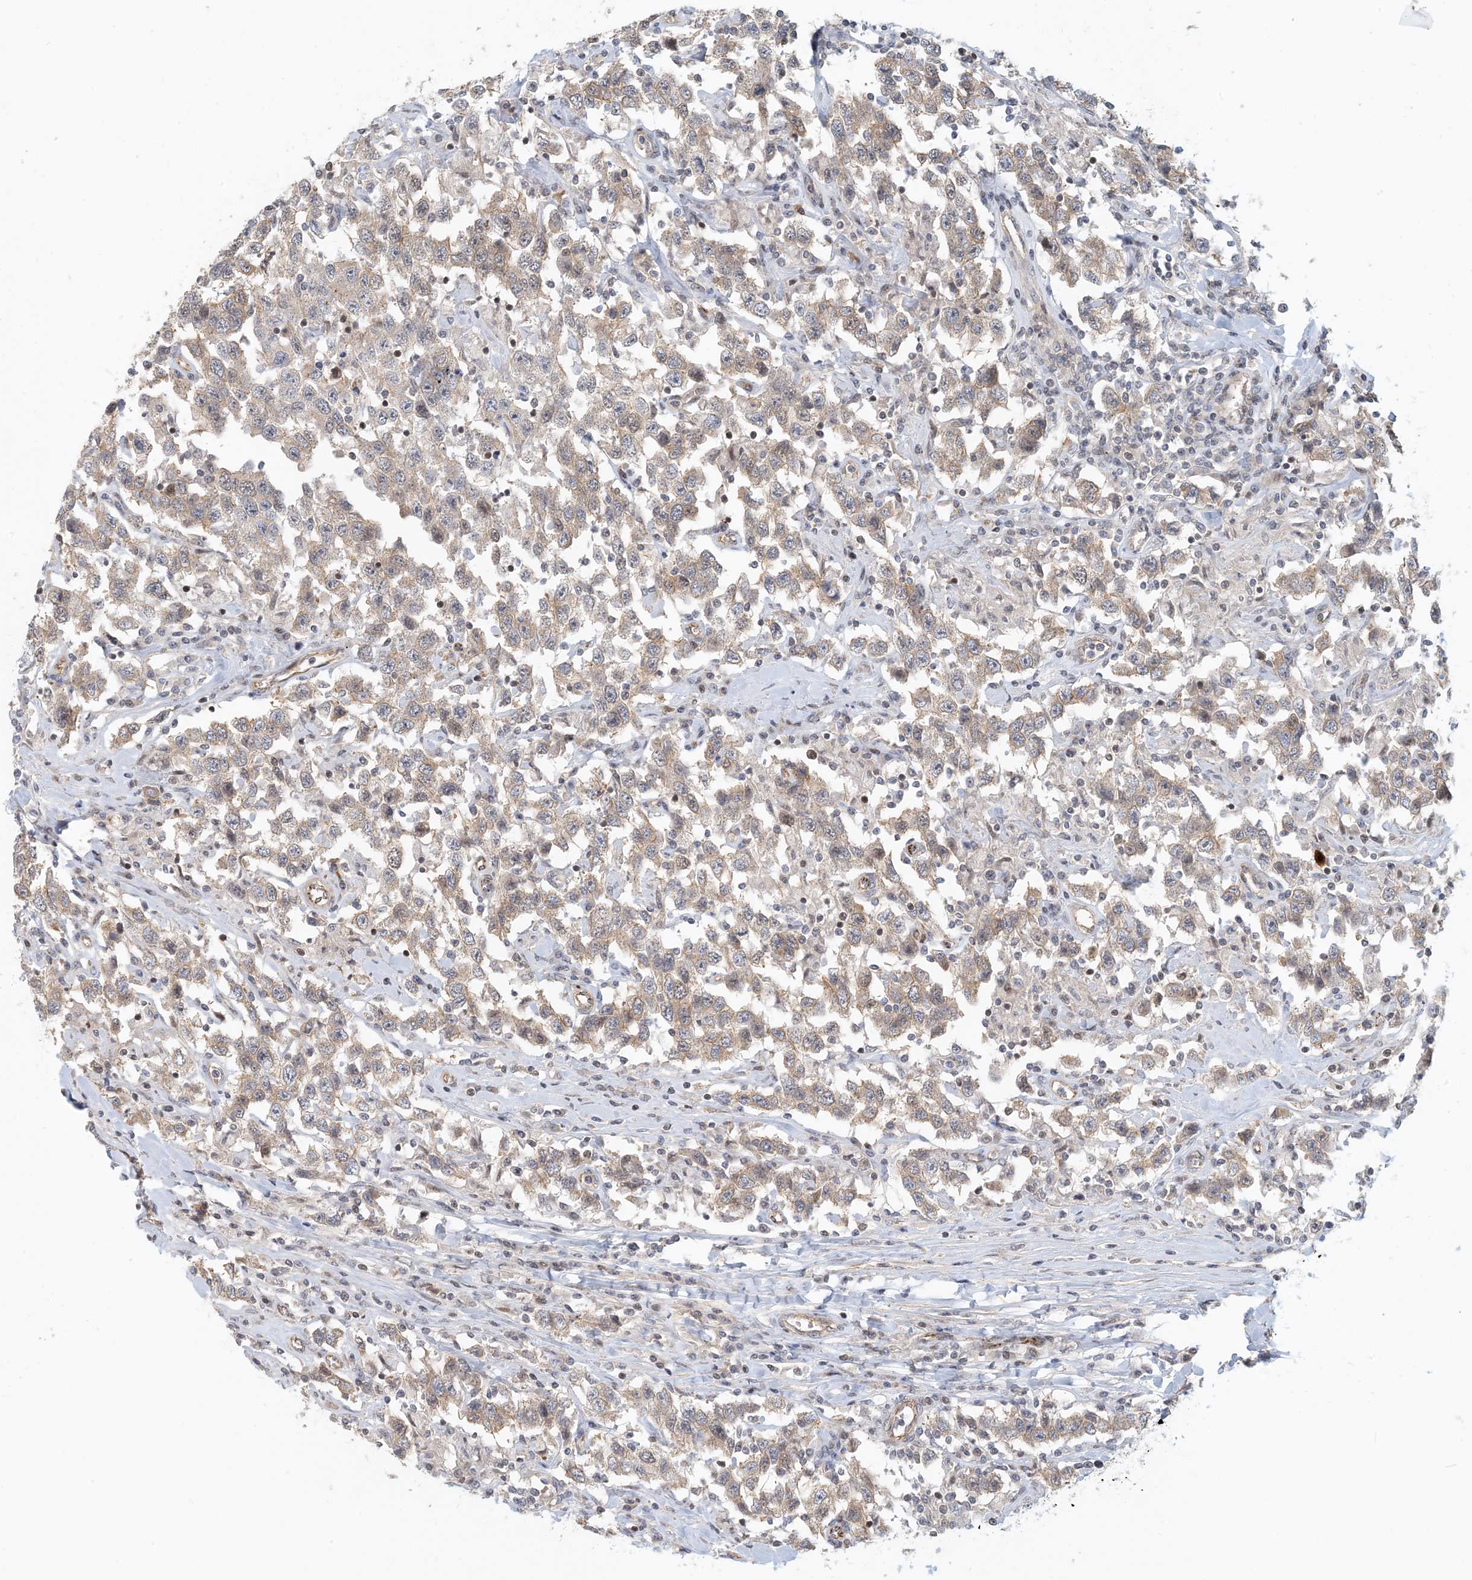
{"staining": {"intensity": "weak", "quantity": "25%-75%", "location": "cytoplasmic/membranous"}, "tissue": "testis cancer", "cell_type": "Tumor cells", "image_type": "cancer", "snomed": [{"axis": "morphology", "description": "Seminoma, NOS"}, {"axis": "topography", "description": "Testis"}], "caption": "Protein staining by immunohistochemistry reveals weak cytoplasmic/membranous expression in about 25%-75% of tumor cells in testis cancer (seminoma).", "gene": "MAPKBP1", "patient": {"sex": "male", "age": 41}}